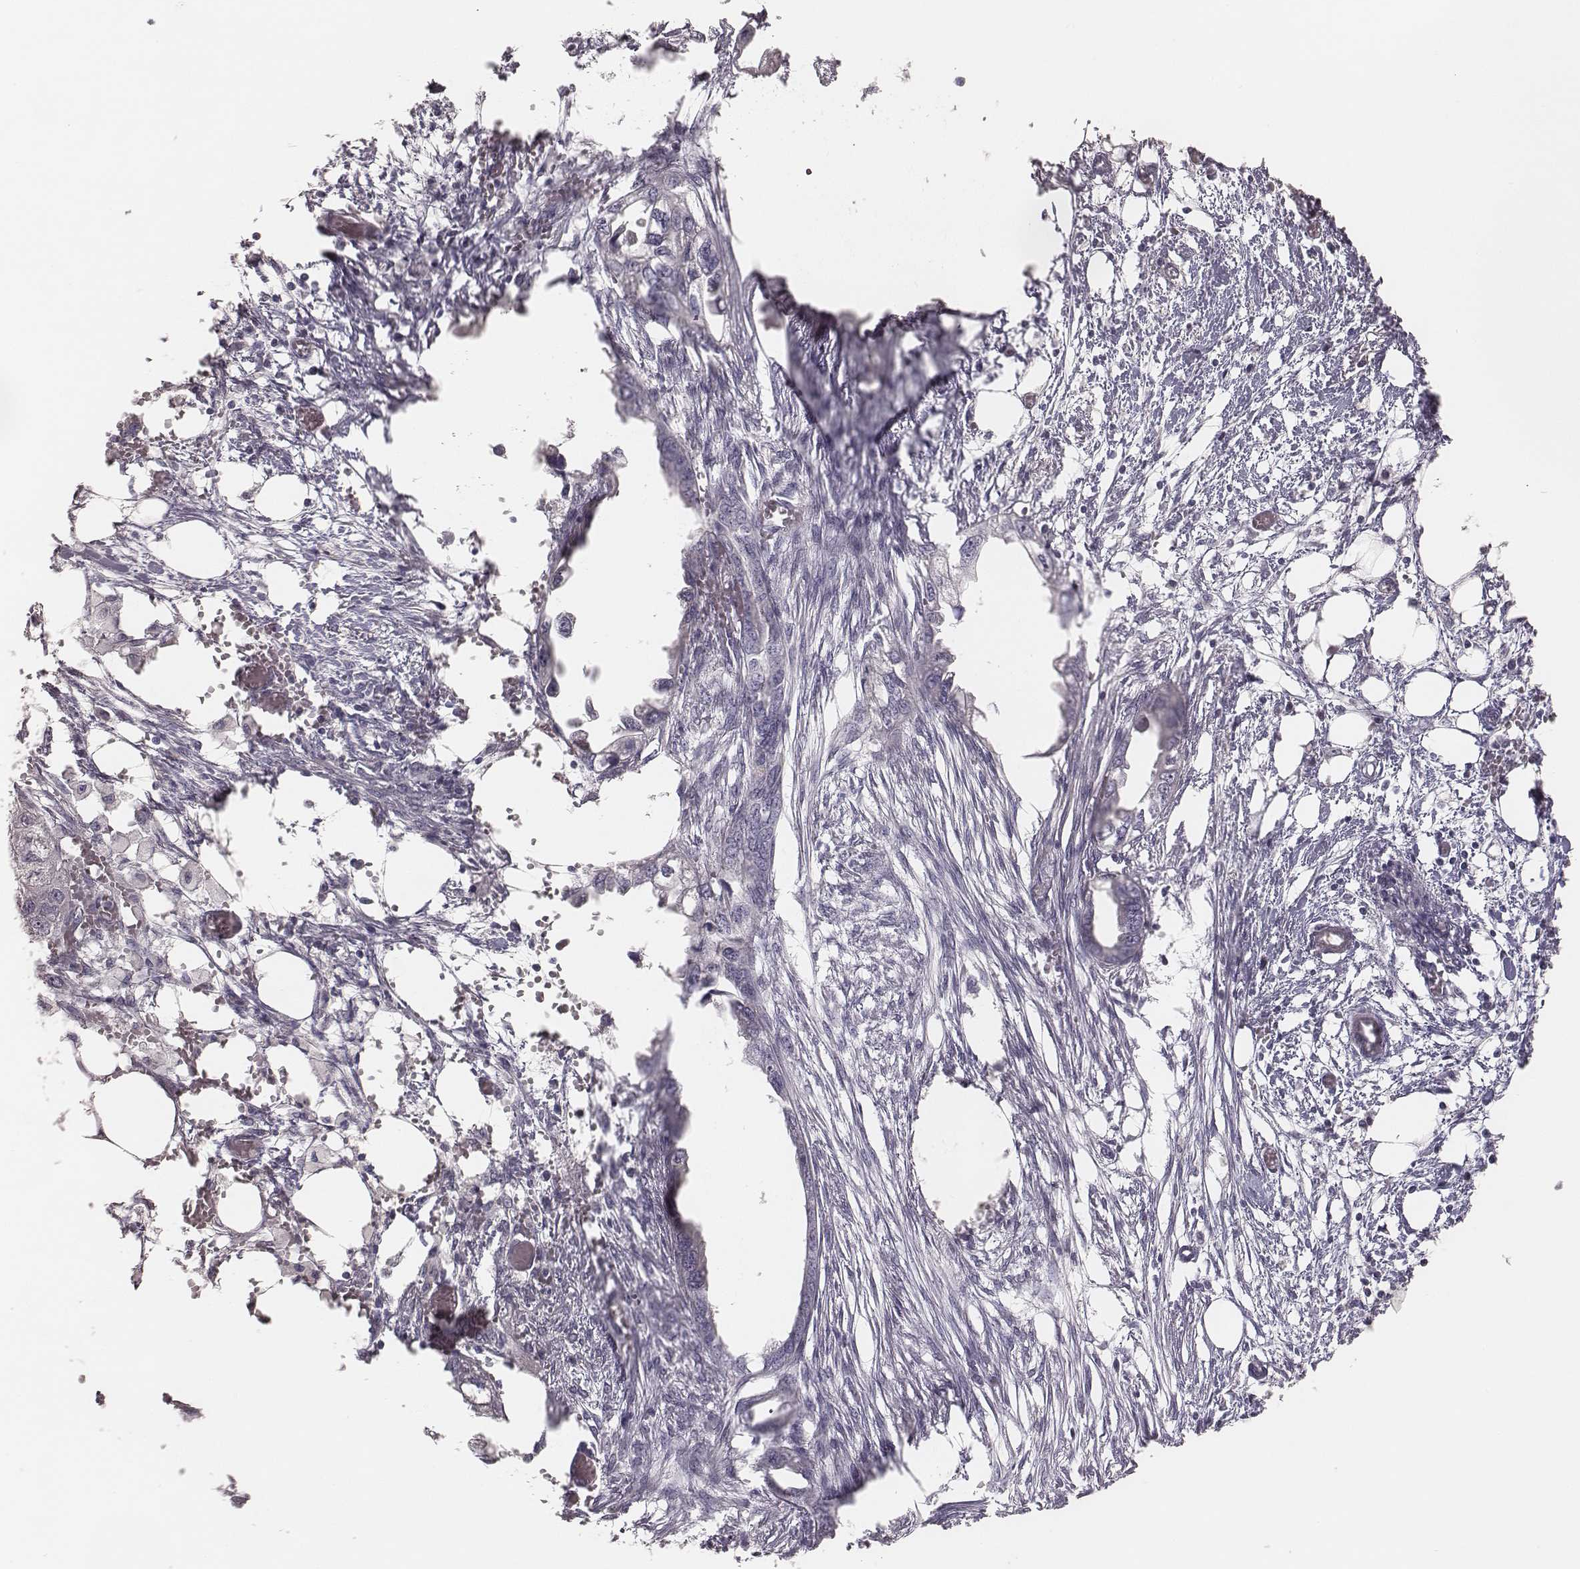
{"staining": {"intensity": "negative", "quantity": "none", "location": "none"}, "tissue": "endometrial cancer", "cell_type": "Tumor cells", "image_type": "cancer", "snomed": [{"axis": "morphology", "description": "Adenocarcinoma, NOS"}, {"axis": "morphology", "description": "Adenocarcinoma, metastatic, NOS"}, {"axis": "topography", "description": "Adipose tissue"}, {"axis": "topography", "description": "Endometrium"}], "caption": "The image reveals no significant expression in tumor cells of endometrial cancer. The staining is performed using DAB brown chromogen with nuclei counter-stained in using hematoxylin.", "gene": "MYH6", "patient": {"sex": "female", "age": 67}}